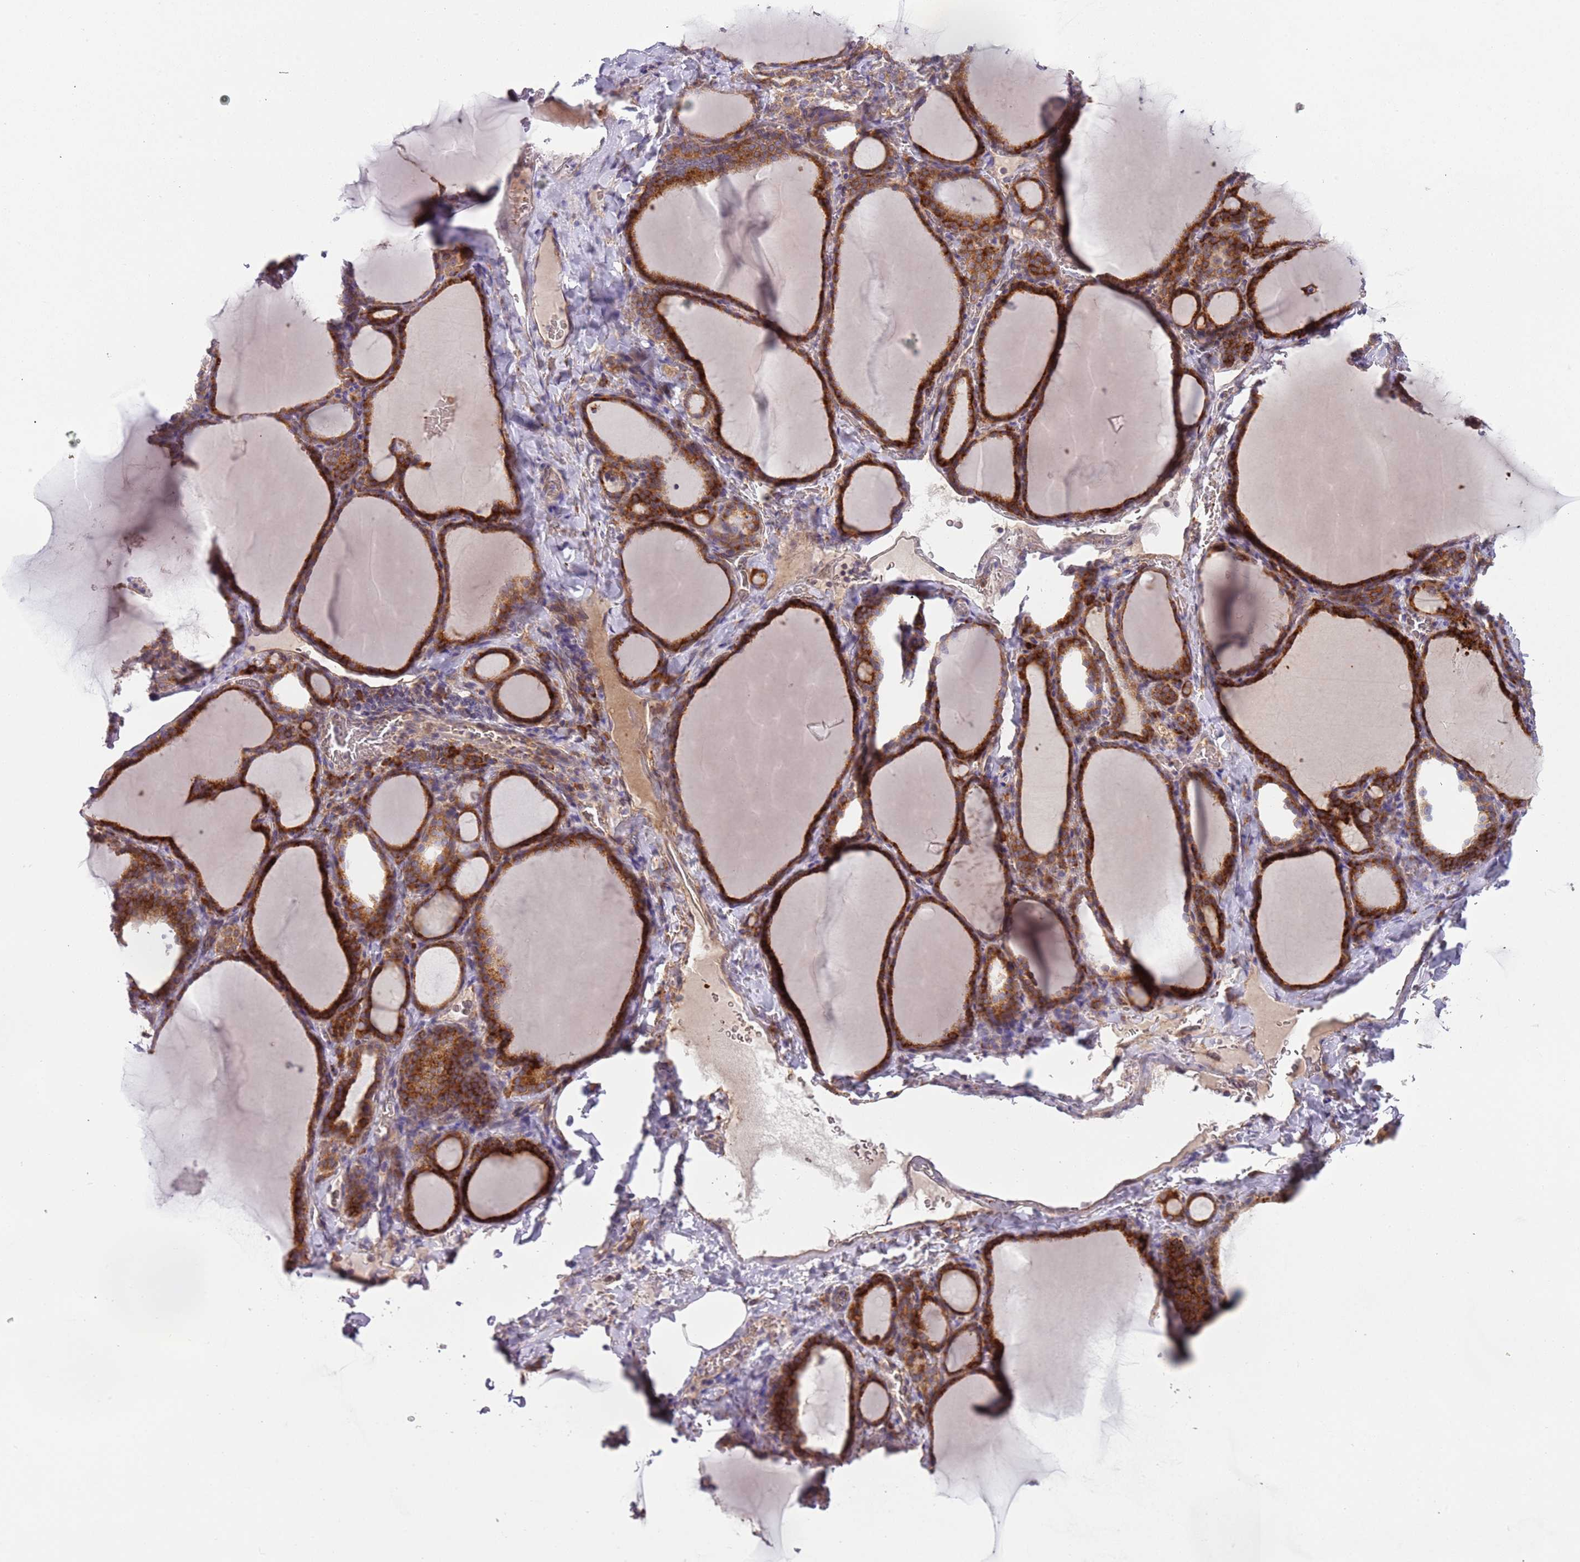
{"staining": {"intensity": "moderate", "quantity": ">75%", "location": "cytoplasmic/membranous"}, "tissue": "thyroid gland", "cell_type": "Glandular cells", "image_type": "normal", "snomed": [{"axis": "morphology", "description": "Normal tissue, NOS"}, {"axis": "topography", "description": "Thyroid gland"}], "caption": "IHC staining of normal thyroid gland, which exhibits medium levels of moderate cytoplasmic/membranous staining in approximately >75% of glandular cells indicating moderate cytoplasmic/membranous protein positivity. The staining was performed using DAB (brown) for protein detection and nuclei were counterstained in hematoxylin (blue).", "gene": "VWCE", "patient": {"sex": "female", "age": 39}}